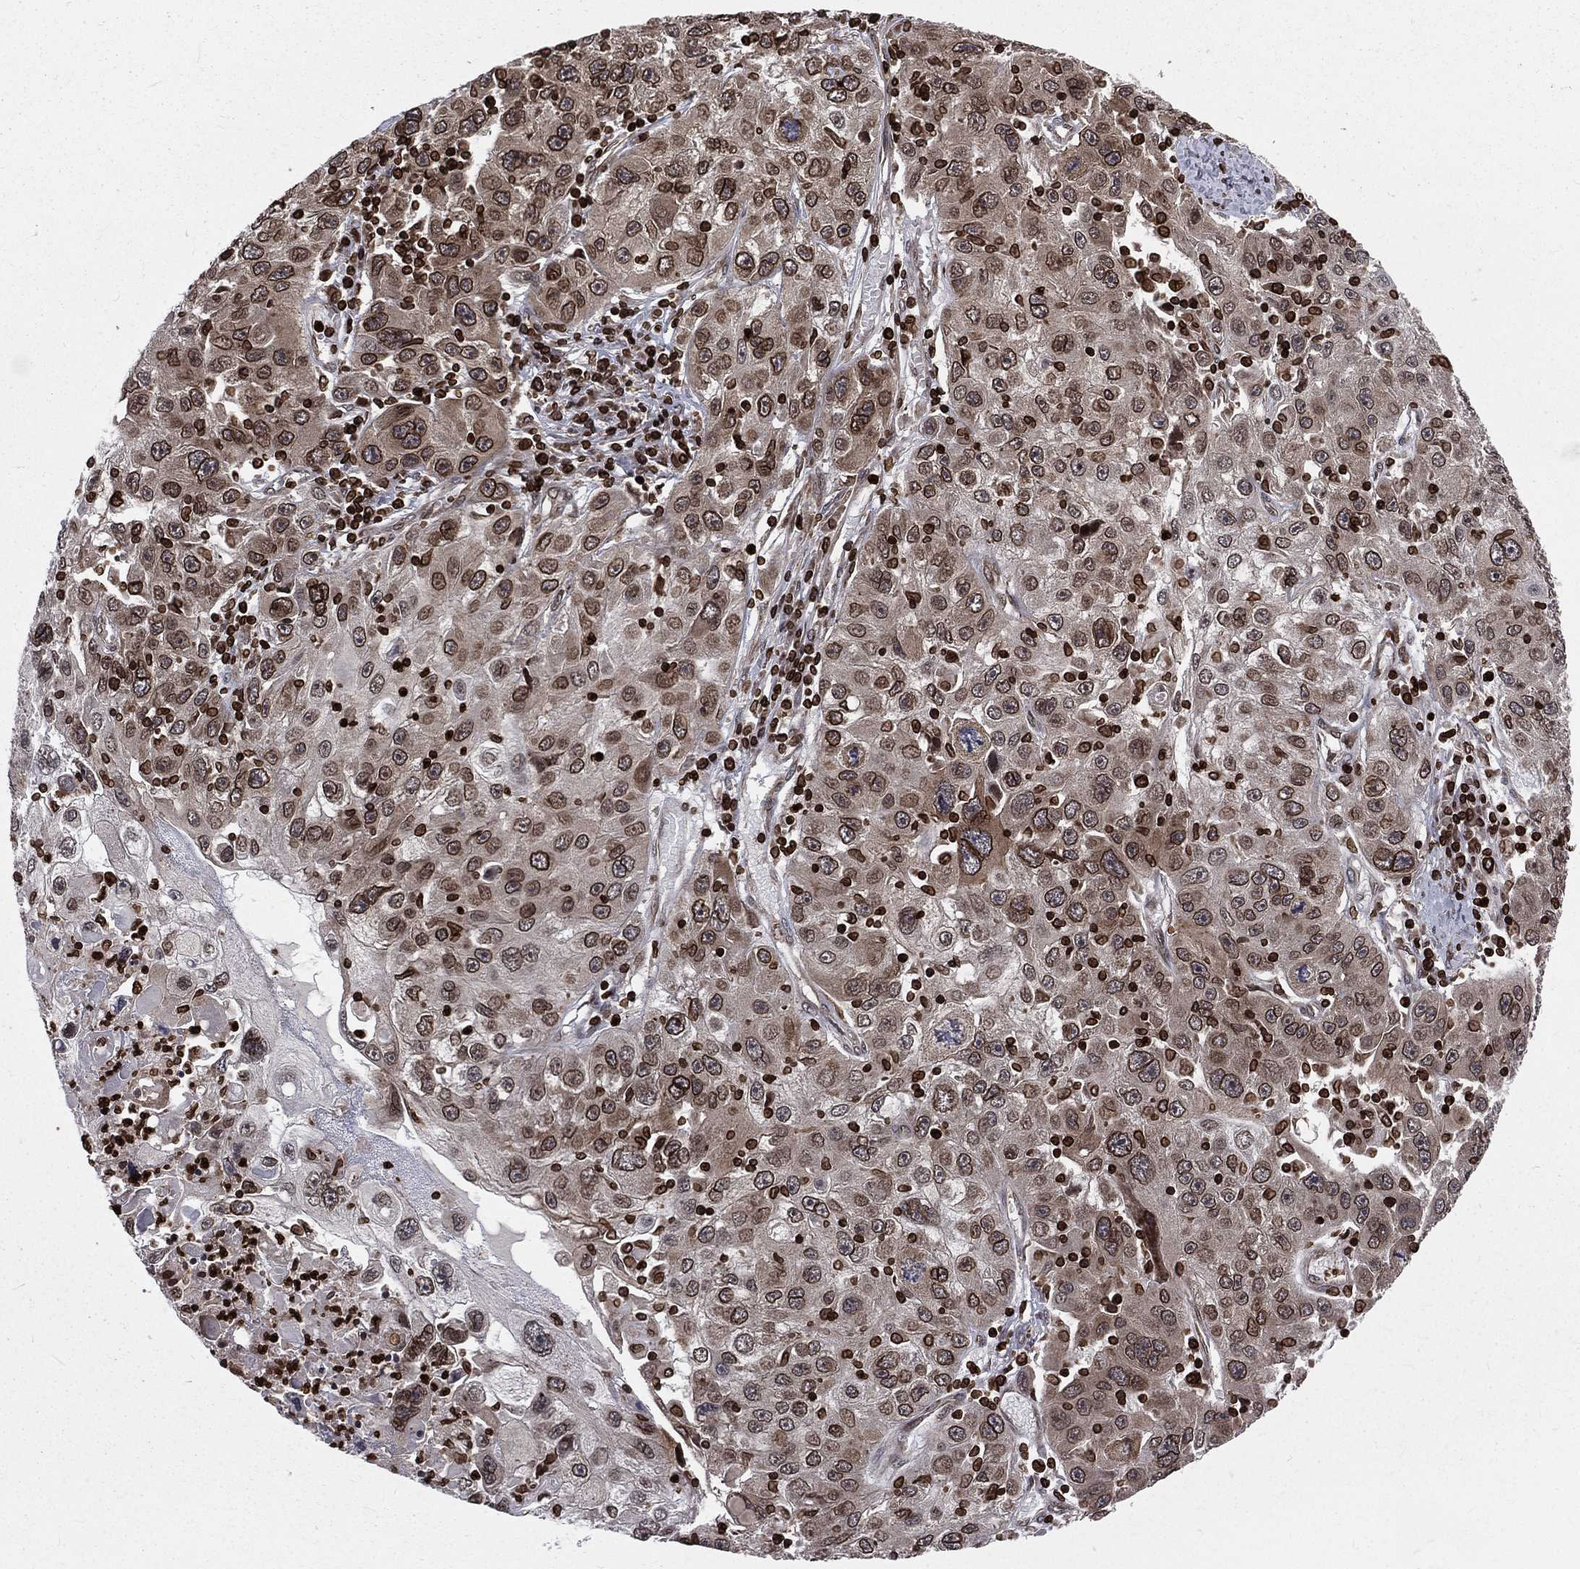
{"staining": {"intensity": "strong", "quantity": ">75%", "location": "cytoplasmic/membranous,nuclear"}, "tissue": "stomach cancer", "cell_type": "Tumor cells", "image_type": "cancer", "snomed": [{"axis": "morphology", "description": "Adenocarcinoma, NOS"}, {"axis": "topography", "description": "Stomach"}], "caption": "This micrograph demonstrates stomach adenocarcinoma stained with IHC to label a protein in brown. The cytoplasmic/membranous and nuclear of tumor cells show strong positivity for the protein. Nuclei are counter-stained blue.", "gene": "LBR", "patient": {"sex": "male", "age": 56}}